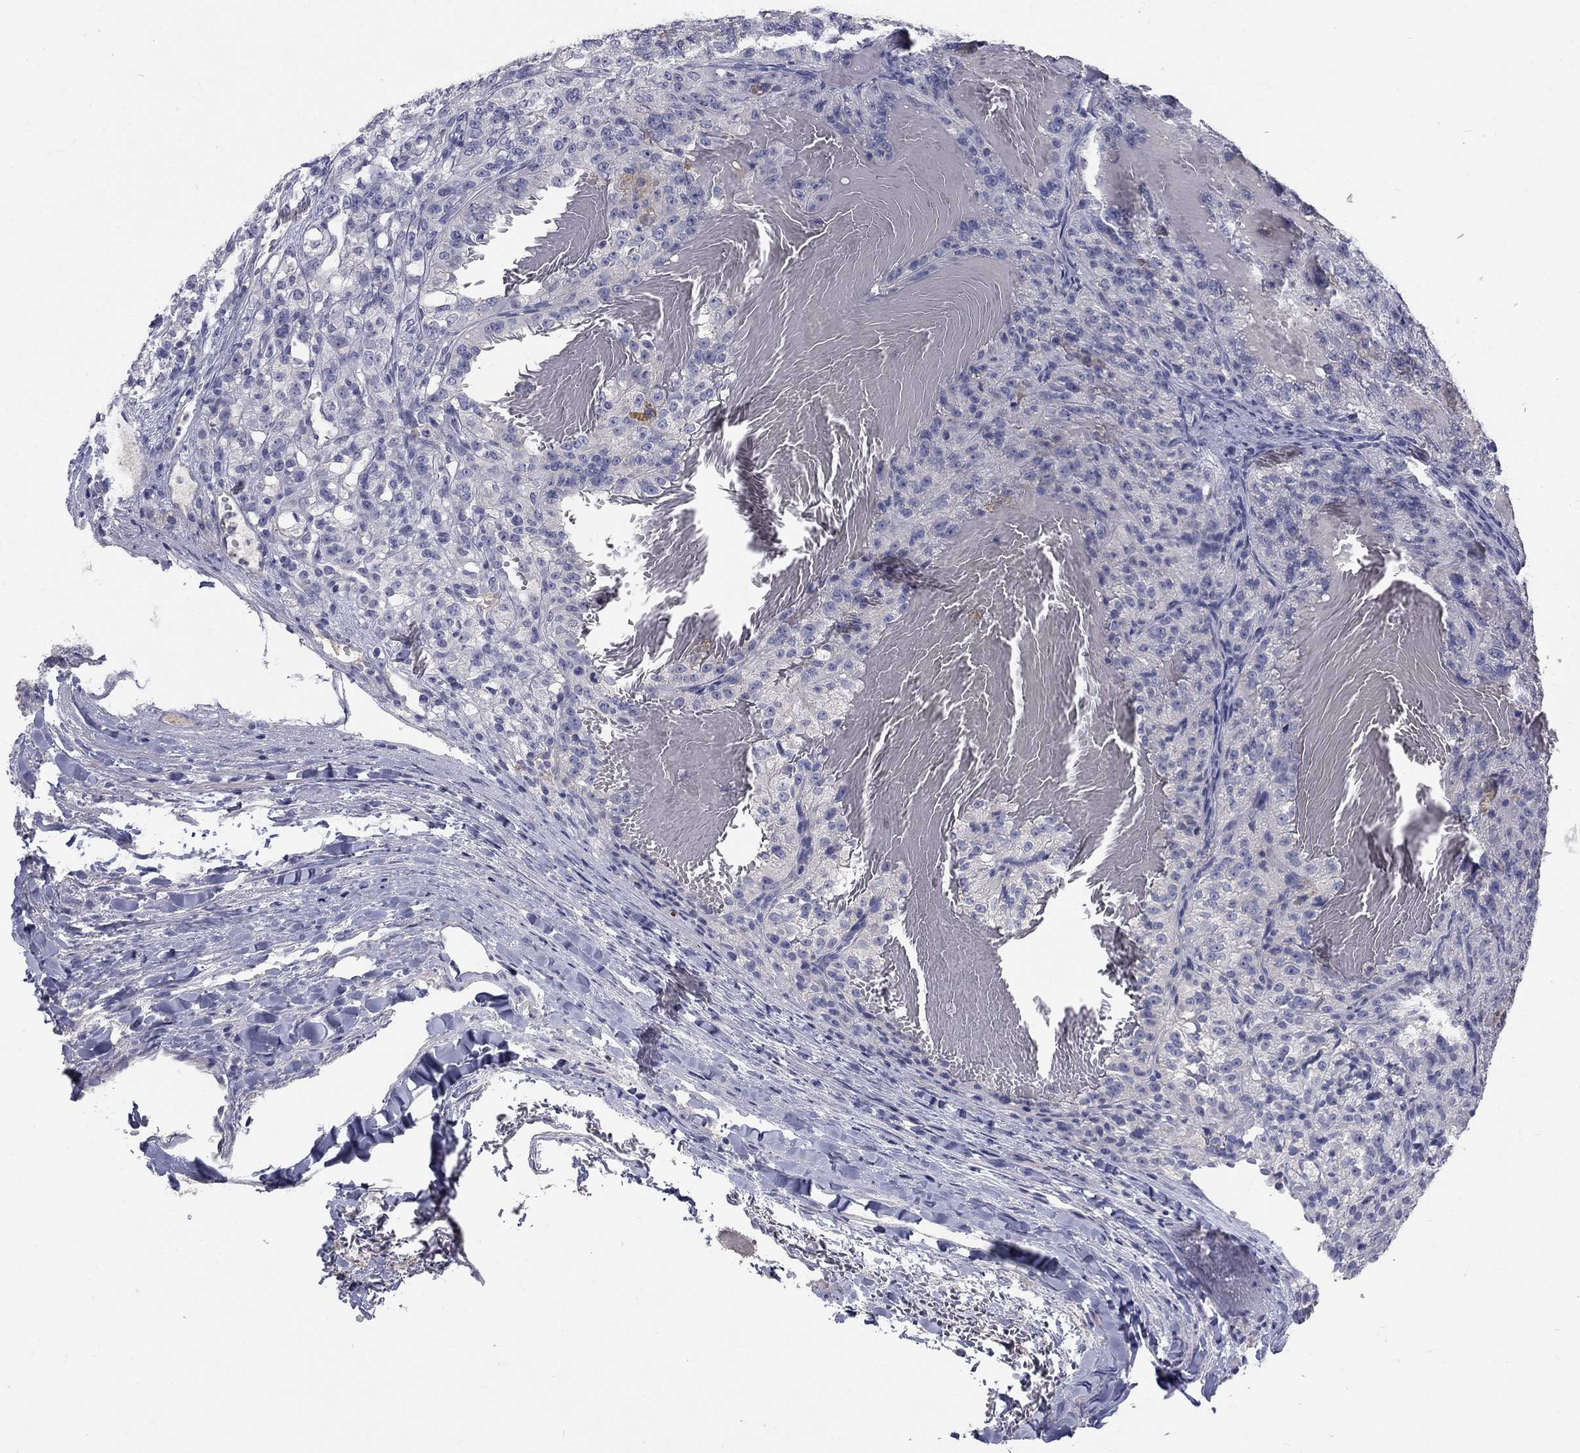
{"staining": {"intensity": "negative", "quantity": "none", "location": "none"}, "tissue": "renal cancer", "cell_type": "Tumor cells", "image_type": "cancer", "snomed": [{"axis": "morphology", "description": "Adenocarcinoma, NOS"}, {"axis": "topography", "description": "Kidney"}], "caption": "Image shows no significant protein staining in tumor cells of renal cancer.", "gene": "PTH1R", "patient": {"sex": "female", "age": 63}}